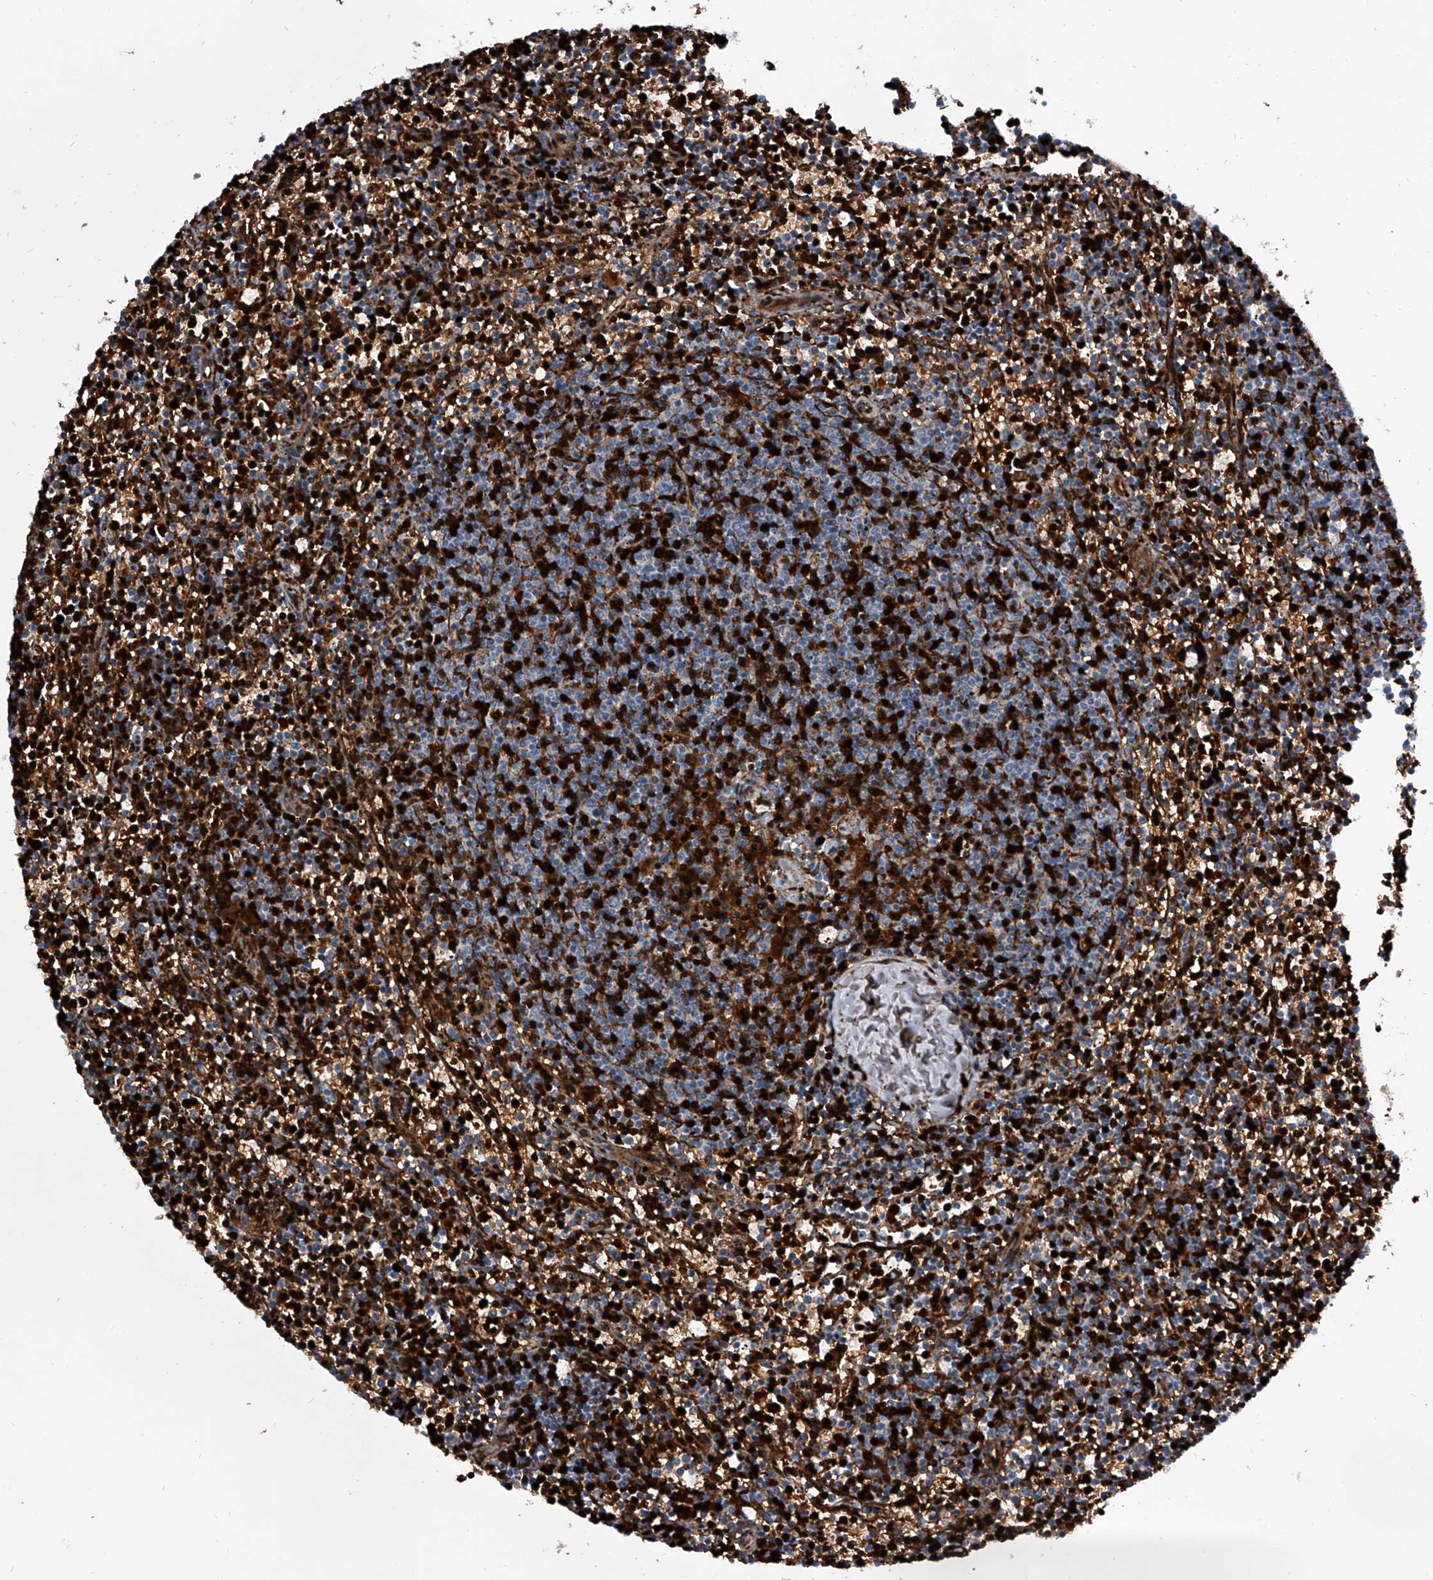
{"staining": {"intensity": "negative", "quantity": "none", "location": "none"}, "tissue": "lymphoma", "cell_type": "Tumor cells", "image_type": "cancer", "snomed": [{"axis": "morphology", "description": "Malignant lymphoma, non-Hodgkin's type, Low grade"}, {"axis": "topography", "description": "Spleen"}], "caption": "Protein analysis of lymphoma exhibits no significant staining in tumor cells.", "gene": "CEP85L", "patient": {"sex": "female", "age": 50}}